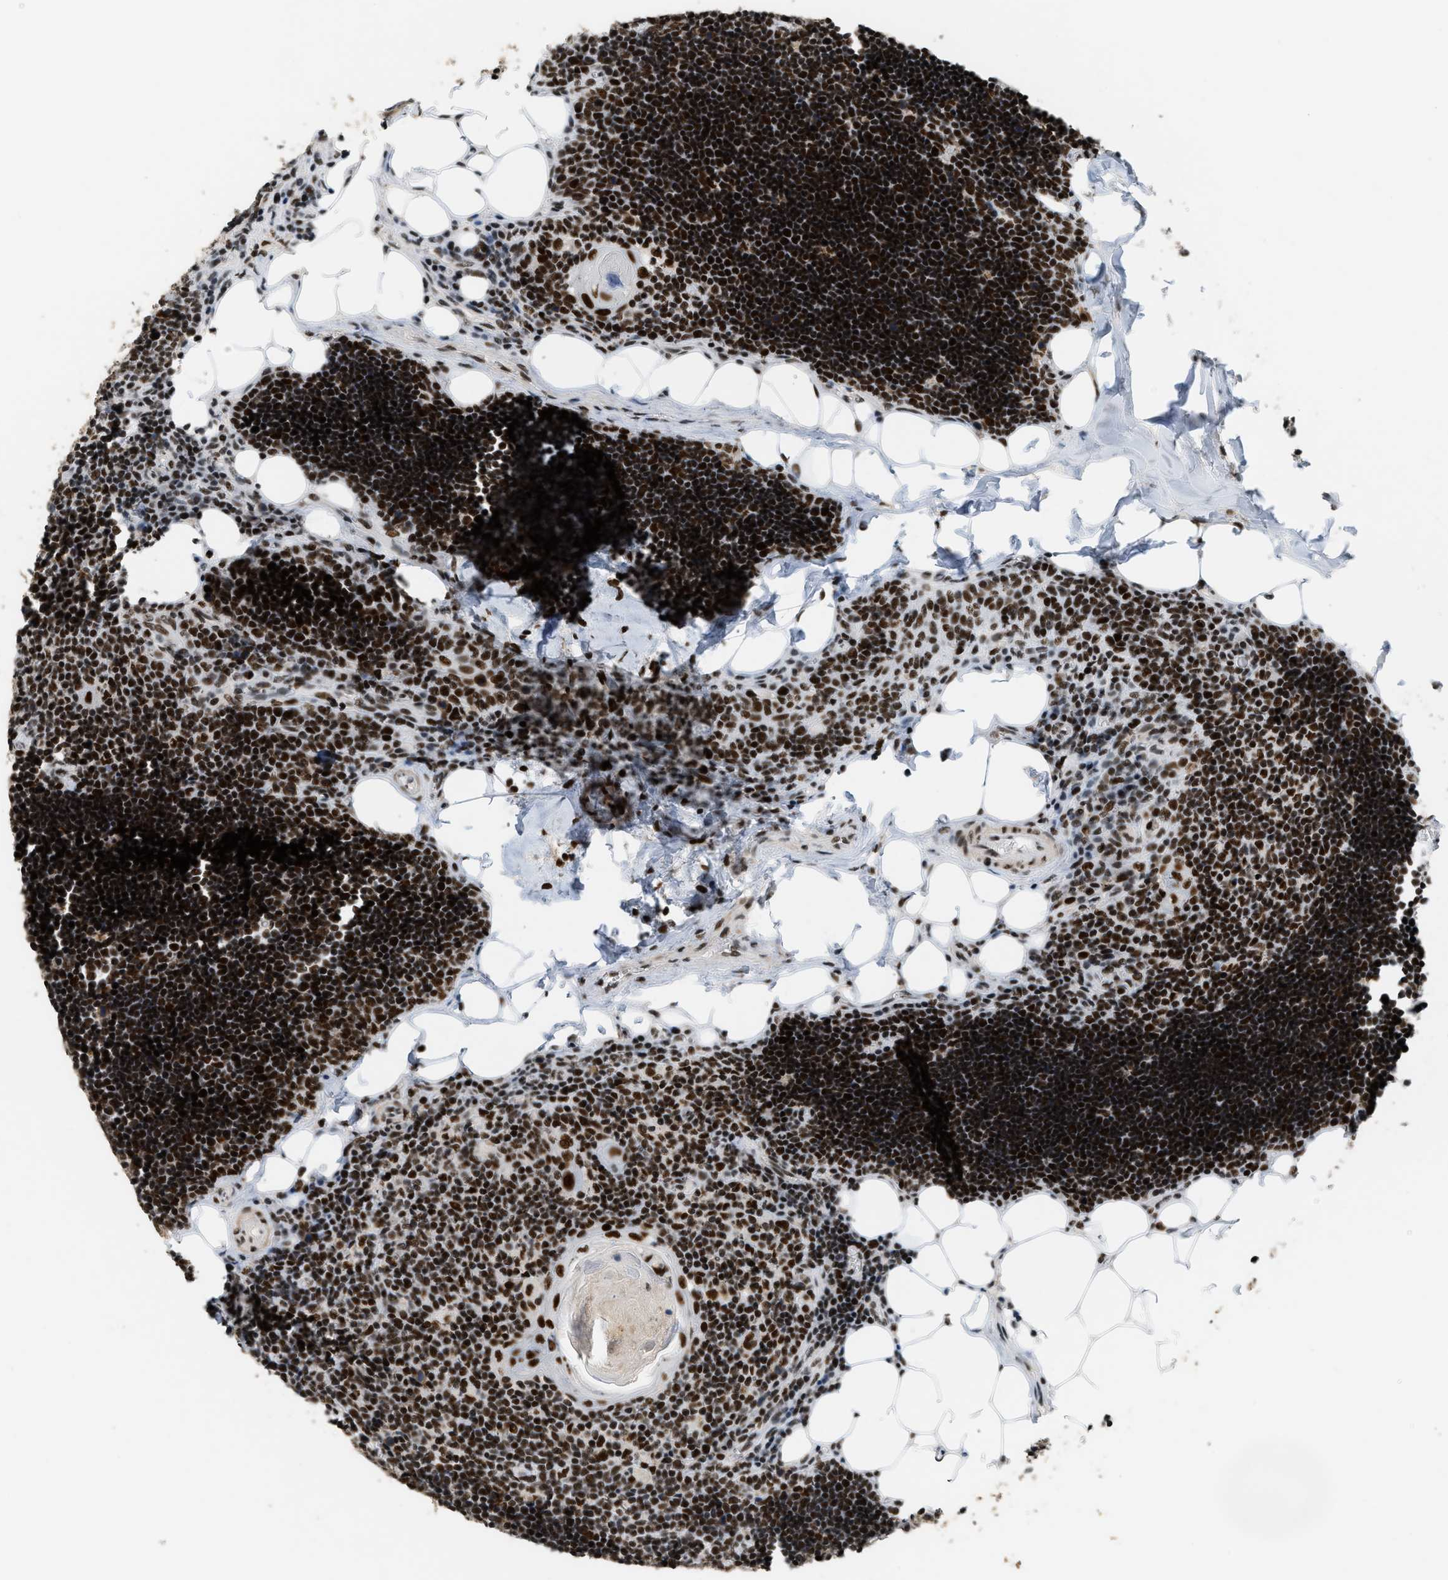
{"staining": {"intensity": "strong", "quantity": ">75%", "location": "nuclear"}, "tissue": "lymph node", "cell_type": "Germinal center cells", "image_type": "normal", "snomed": [{"axis": "morphology", "description": "Normal tissue, NOS"}, {"axis": "topography", "description": "Lymph node"}], "caption": "Immunohistochemistry (IHC) photomicrograph of unremarkable lymph node stained for a protein (brown), which demonstrates high levels of strong nuclear staining in approximately >75% of germinal center cells.", "gene": "SMARCB1", "patient": {"sex": "male", "age": 33}}